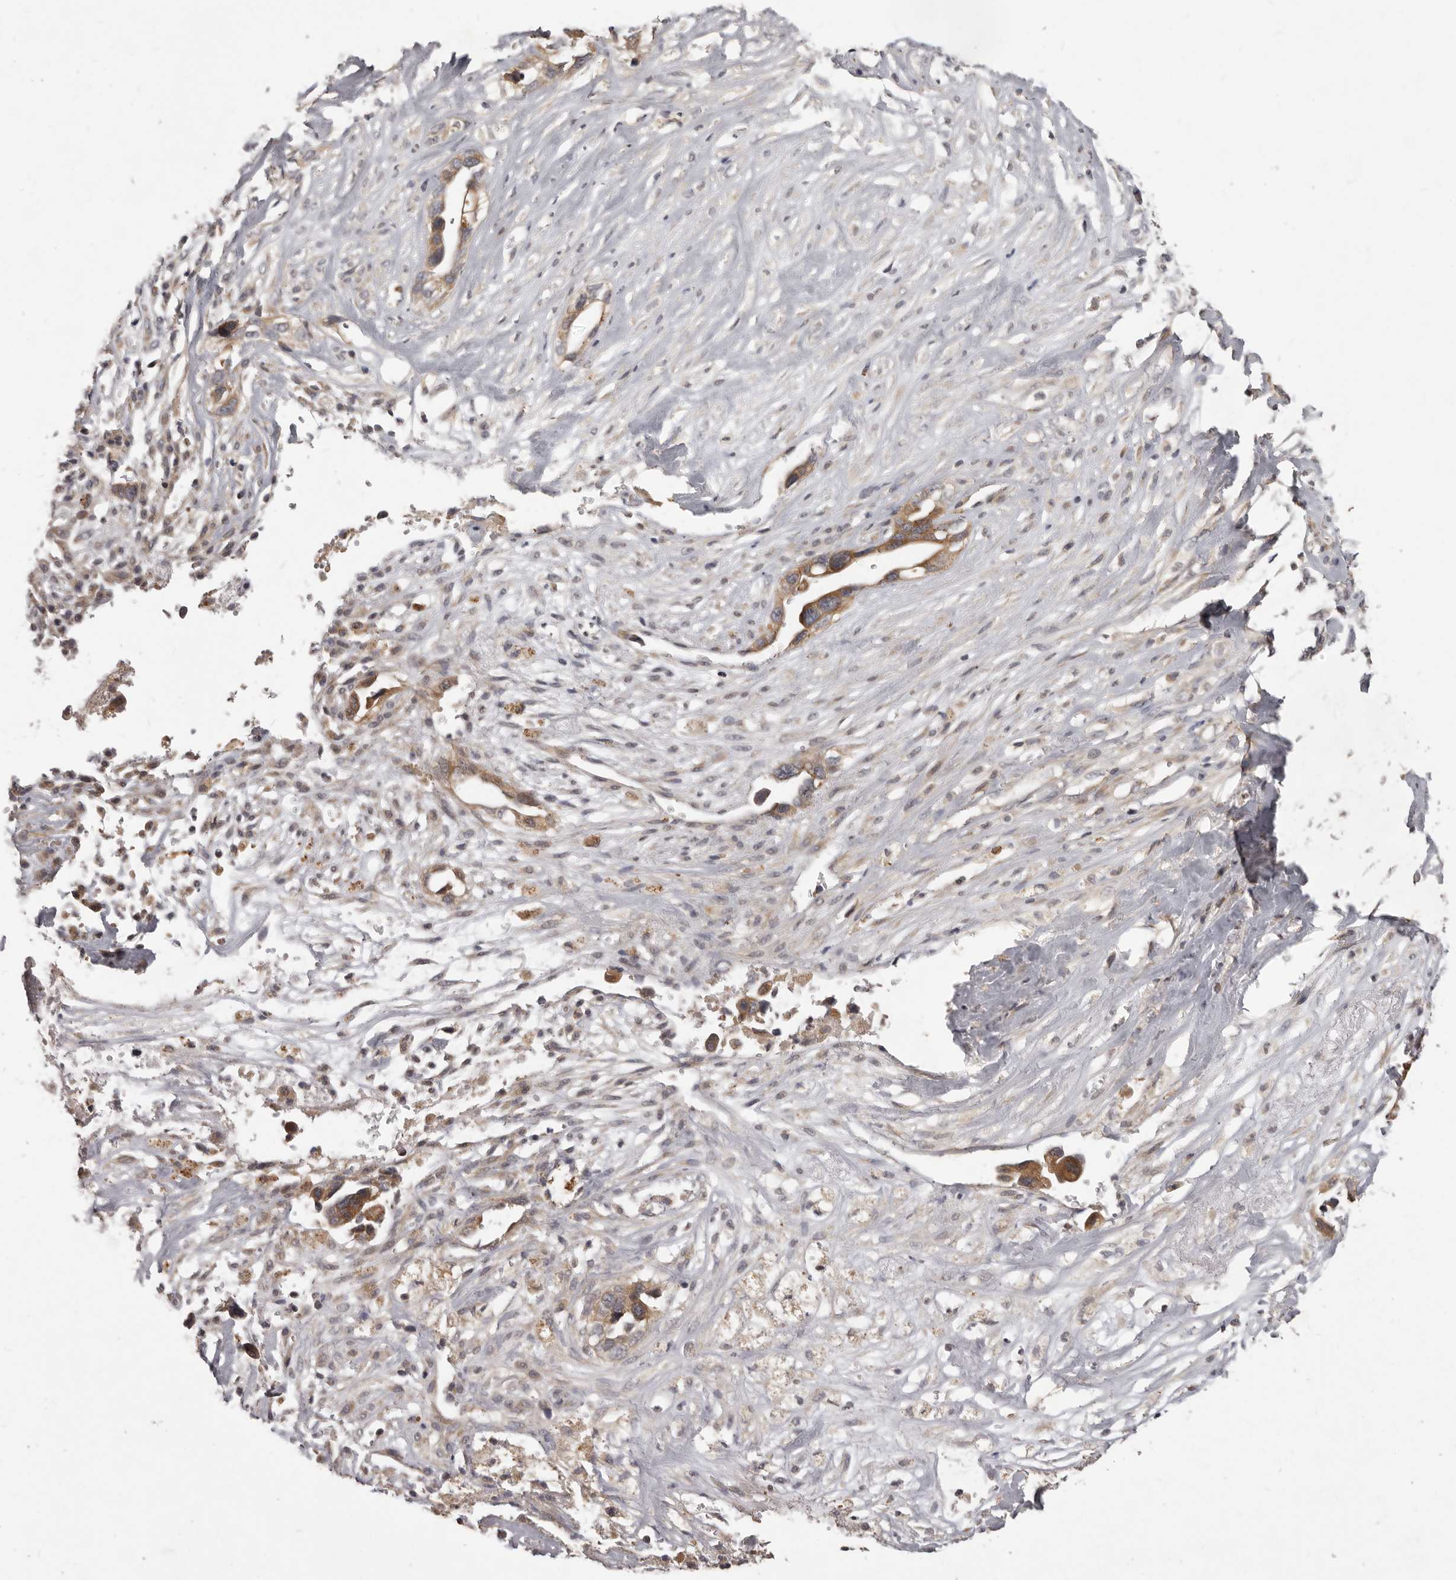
{"staining": {"intensity": "moderate", "quantity": ">75%", "location": "cytoplasmic/membranous"}, "tissue": "liver cancer", "cell_type": "Tumor cells", "image_type": "cancer", "snomed": [{"axis": "morphology", "description": "Cholangiocarcinoma"}, {"axis": "topography", "description": "Liver"}], "caption": "An image of human liver cholangiocarcinoma stained for a protein displays moderate cytoplasmic/membranous brown staining in tumor cells. (DAB (3,3'-diaminobenzidine) IHC, brown staining for protein, blue staining for nuclei).", "gene": "MTO1", "patient": {"sex": "female", "age": 79}}